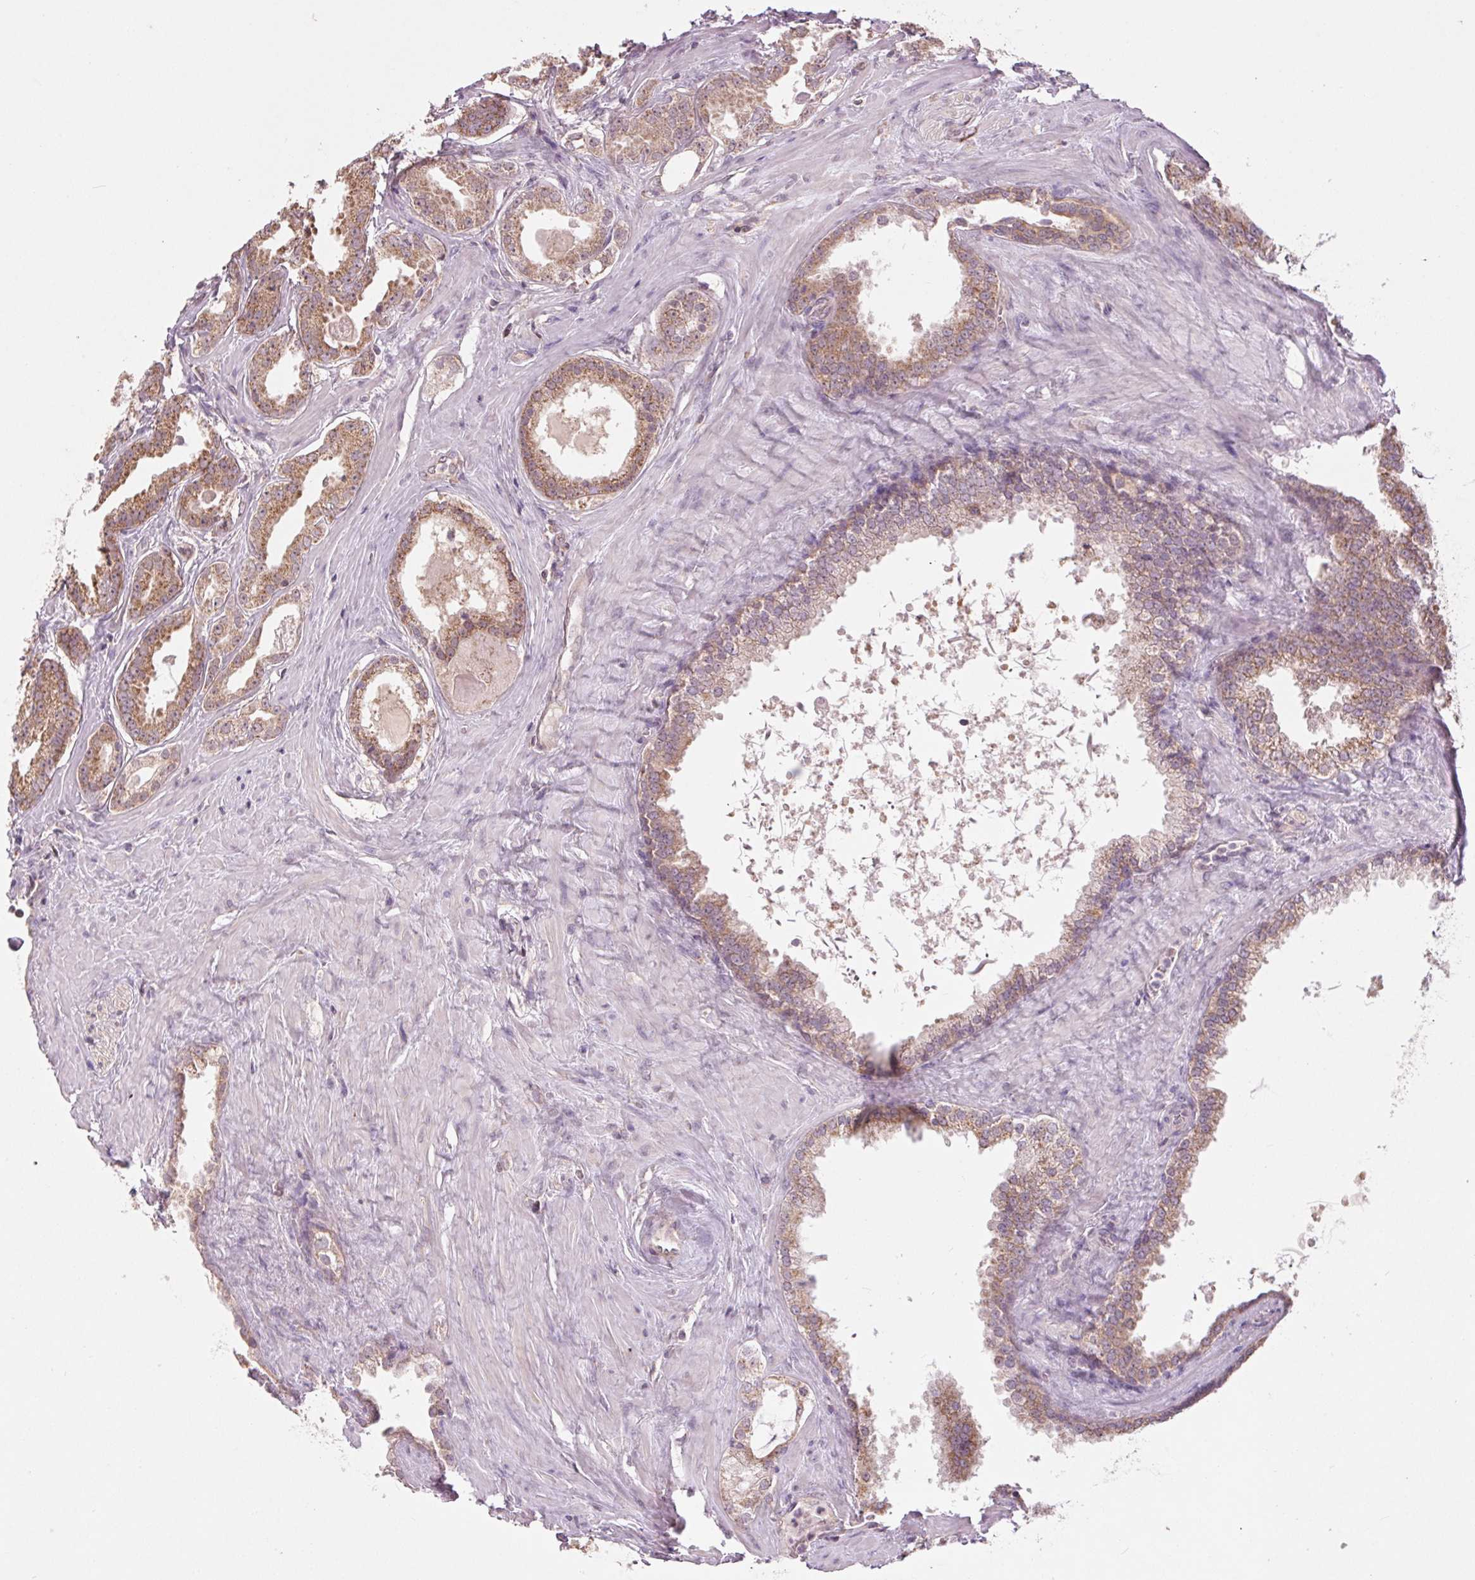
{"staining": {"intensity": "moderate", "quantity": ">75%", "location": "cytoplasmic/membranous"}, "tissue": "prostate cancer", "cell_type": "Tumor cells", "image_type": "cancer", "snomed": [{"axis": "morphology", "description": "Adenocarcinoma, Low grade"}, {"axis": "topography", "description": "Prostate"}], "caption": "Immunohistochemical staining of human prostate cancer (adenocarcinoma (low-grade)) displays moderate cytoplasmic/membranous protein staining in about >75% of tumor cells.", "gene": "MAP3K5", "patient": {"sex": "male", "age": 65}}